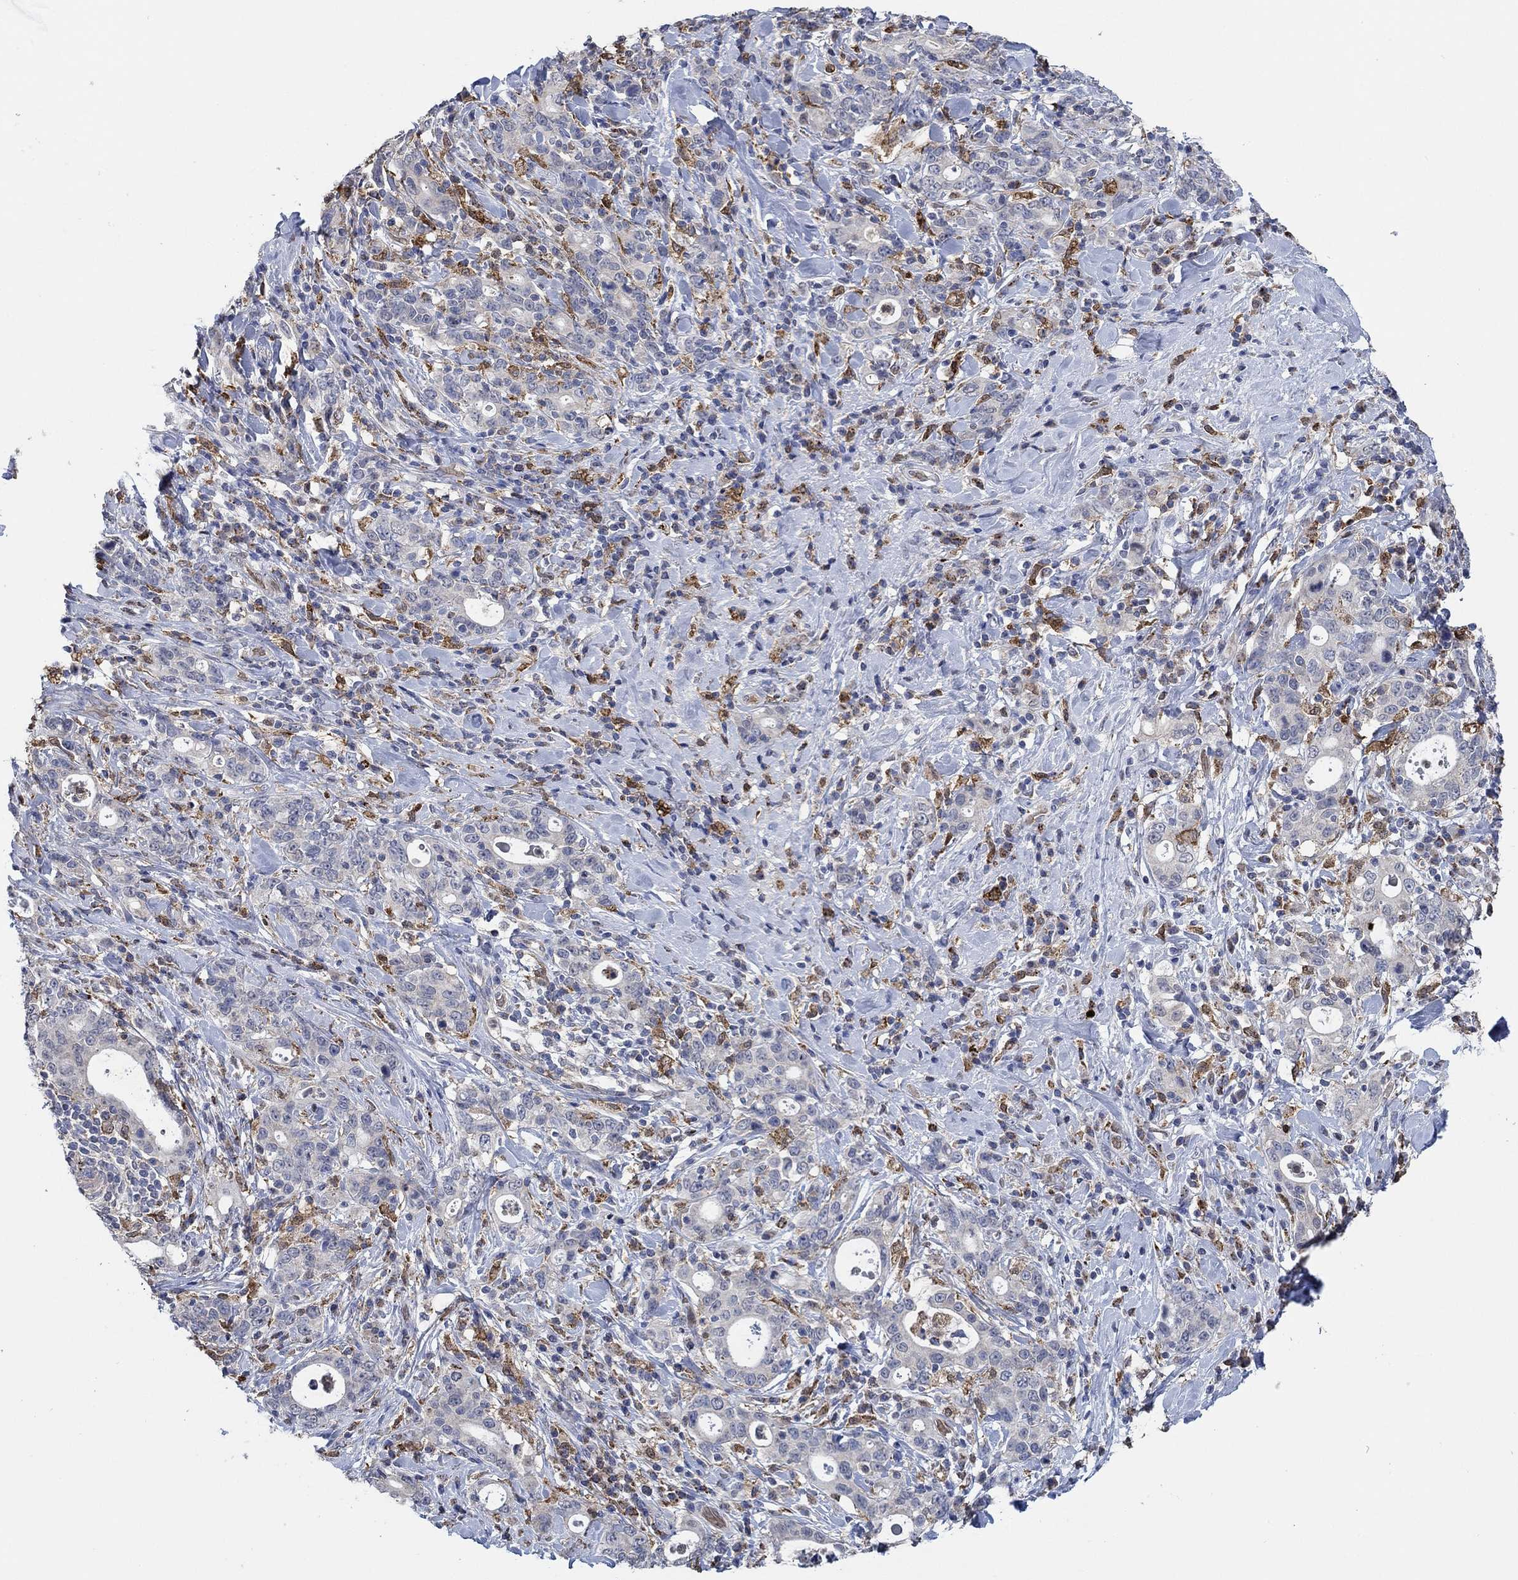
{"staining": {"intensity": "negative", "quantity": "none", "location": "none"}, "tissue": "stomach cancer", "cell_type": "Tumor cells", "image_type": "cancer", "snomed": [{"axis": "morphology", "description": "Adenocarcinoma, NOS"}, {"axis": "topography", "description": "Stomach"}], "caption": "Adenocarcinoma (stomach) was stained to show a protein in brown. There is no significant staining in tumor cells.", "gene": "MPP1", "patient": {"sex": "male", "age": 79}}